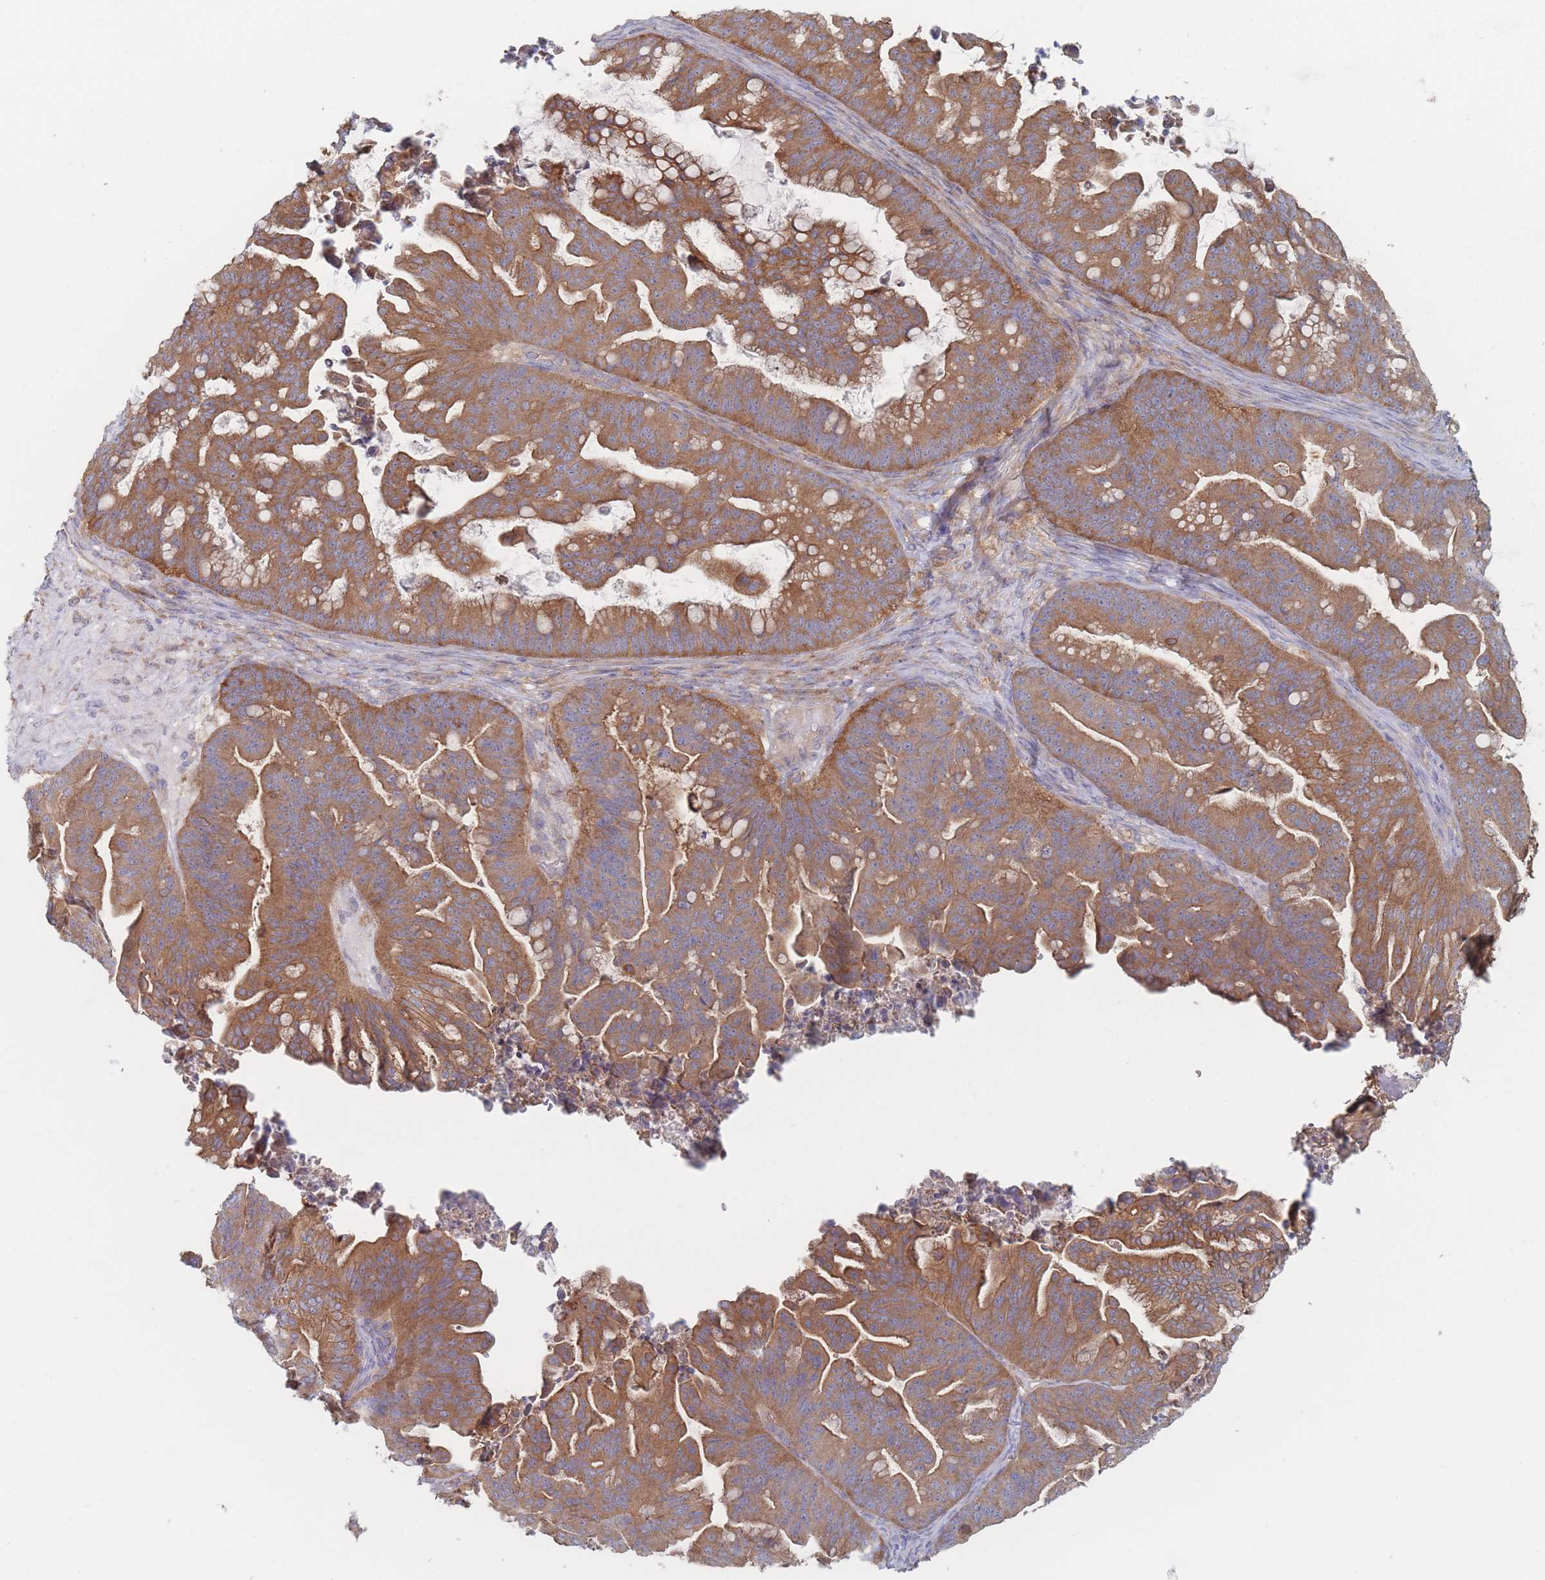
{"staining": {"intensity": "moderate", "quantity": ">75%", "location": "cytoplasmic/membranous"}, "tissue": "ovarian cancer", "cell_type": "Tumor cells", "image_type": "cancer", "snomed": [{"axis": "morphology", "description": "Cystadenocarcinoma, mucinous, NOS"}, {"axis": "topography", "description": "Ovary"}], "caption": "Ovarian cancer (mucinous cystadenocarcinoma) stained for a protein (brown) shows moderate cytoplasmic/membranous positive positivity in about >75% of tumor cells.", "gene": "EFCC1", "patient": {"sex": "female", "age": 67}}